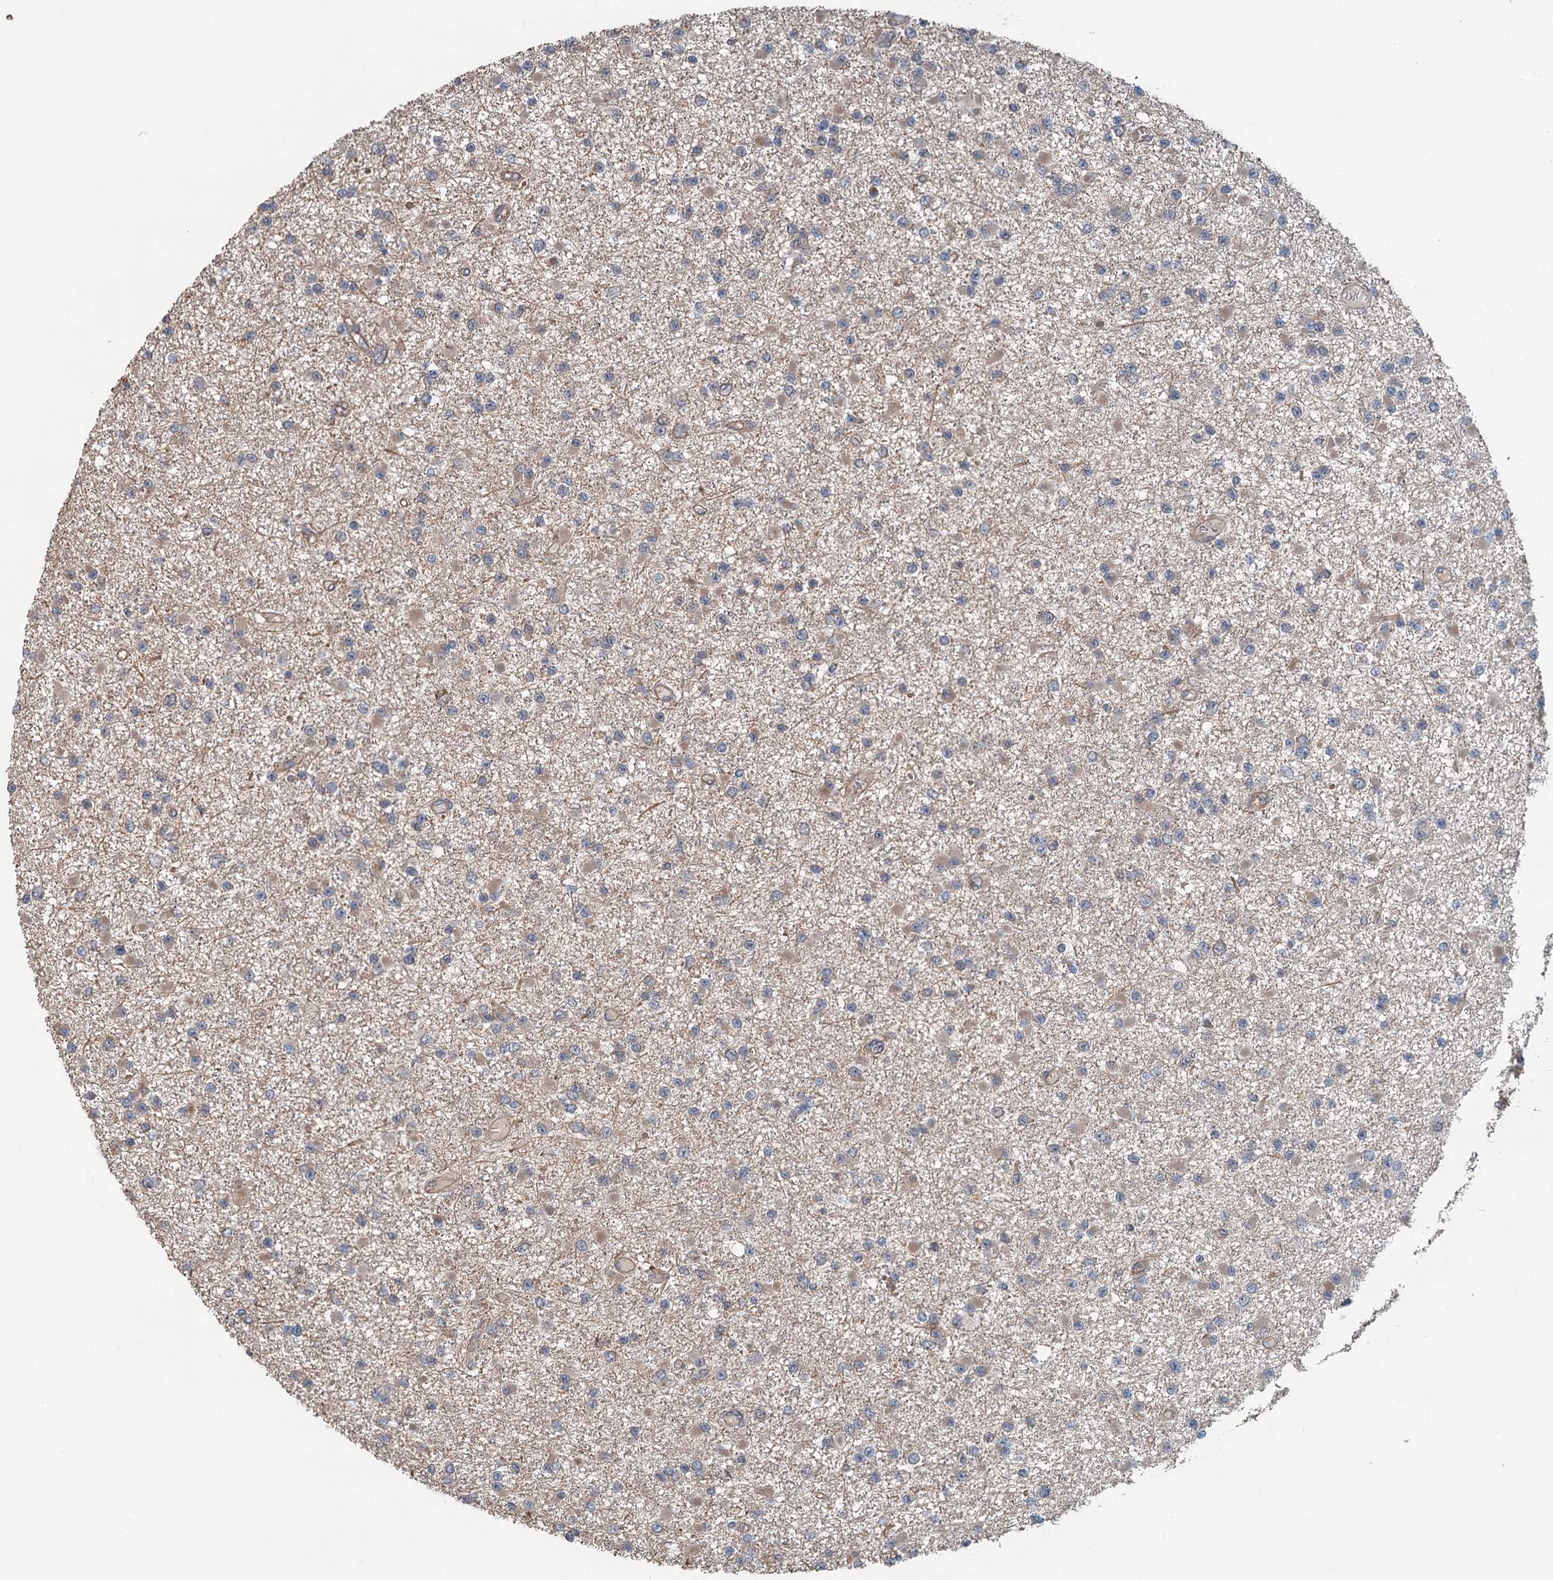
{"staining": {"intensity": "negative", "quantity": "none", "location": "none"}, "tissue": "glioma", "cell_type": "Tumor cells", "image_type": "cancer", "snomed": [{"axis": "morphology", "description": "Glioma, malignant, Low grade"}, {"axis": "topography", "description": "Brain"}], "caption": "A high-resolution photomicrograph shows immunohistochemistry staining of glioma, which demonstrates no significant positivity in tumor cells.", "gene": "ZNF527", "patient": {"sex": "female", "age": 22}}